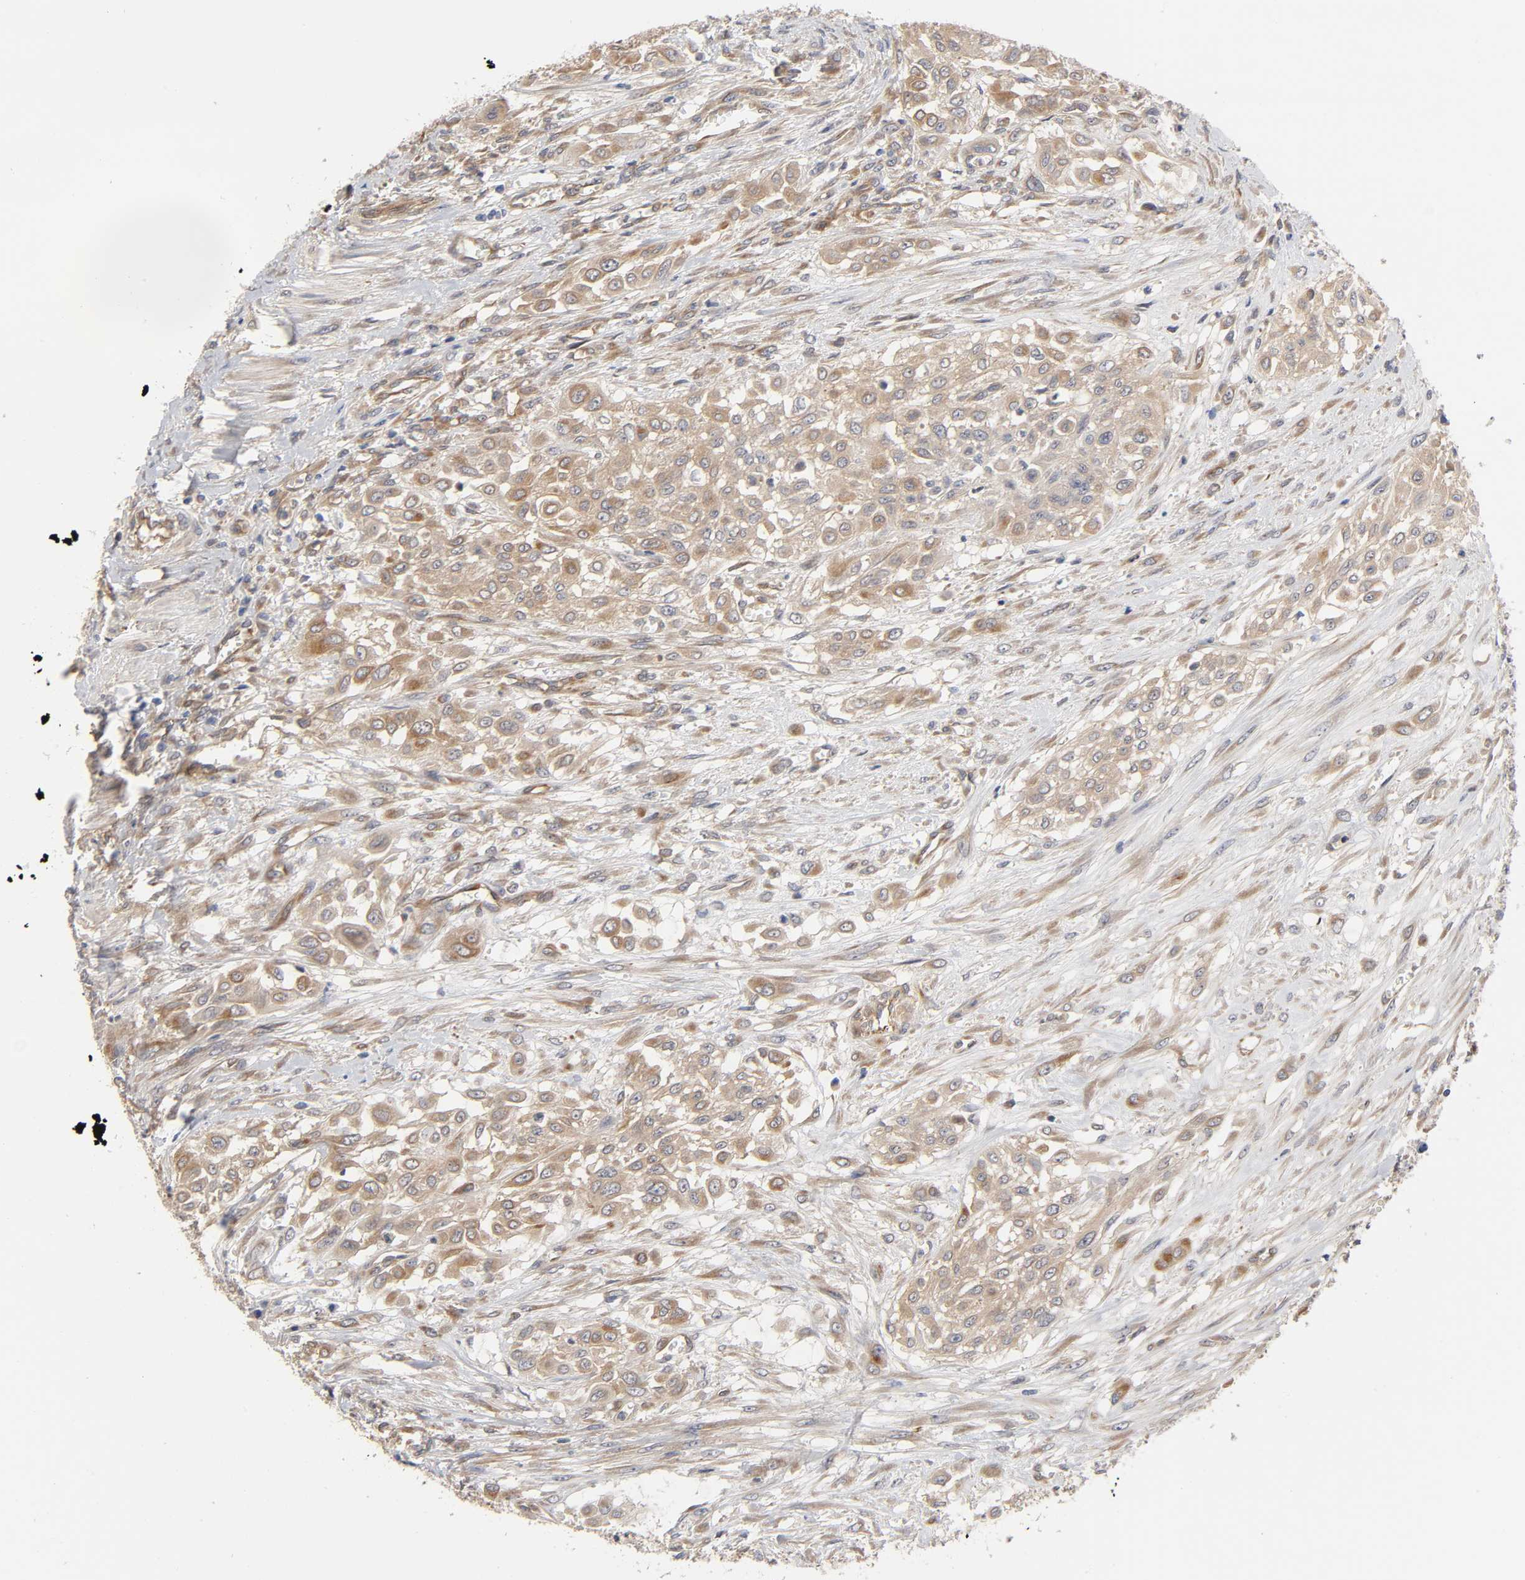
{"staining": {"intensity": "weak", "quantity": ">75%", "location": "cytoplasmic/membranous"}, "tissue": "urothelial cancer", "cell_type": "Tumor cells", "image_type": "cancer", "snomed": [{"axis": "morphology", "description": "Urothelial carcinoma, High grade"}, {"axis": "topography", "description": "Urinary bladder"}], "caption": "Protein staining displays weak cytoplasmic/membranous expression in approximately >75% of tumor cells in high-grade urothelial carcinoma.", "gene": "RAB13", "patient": {"sex": "male", "age": 57}}